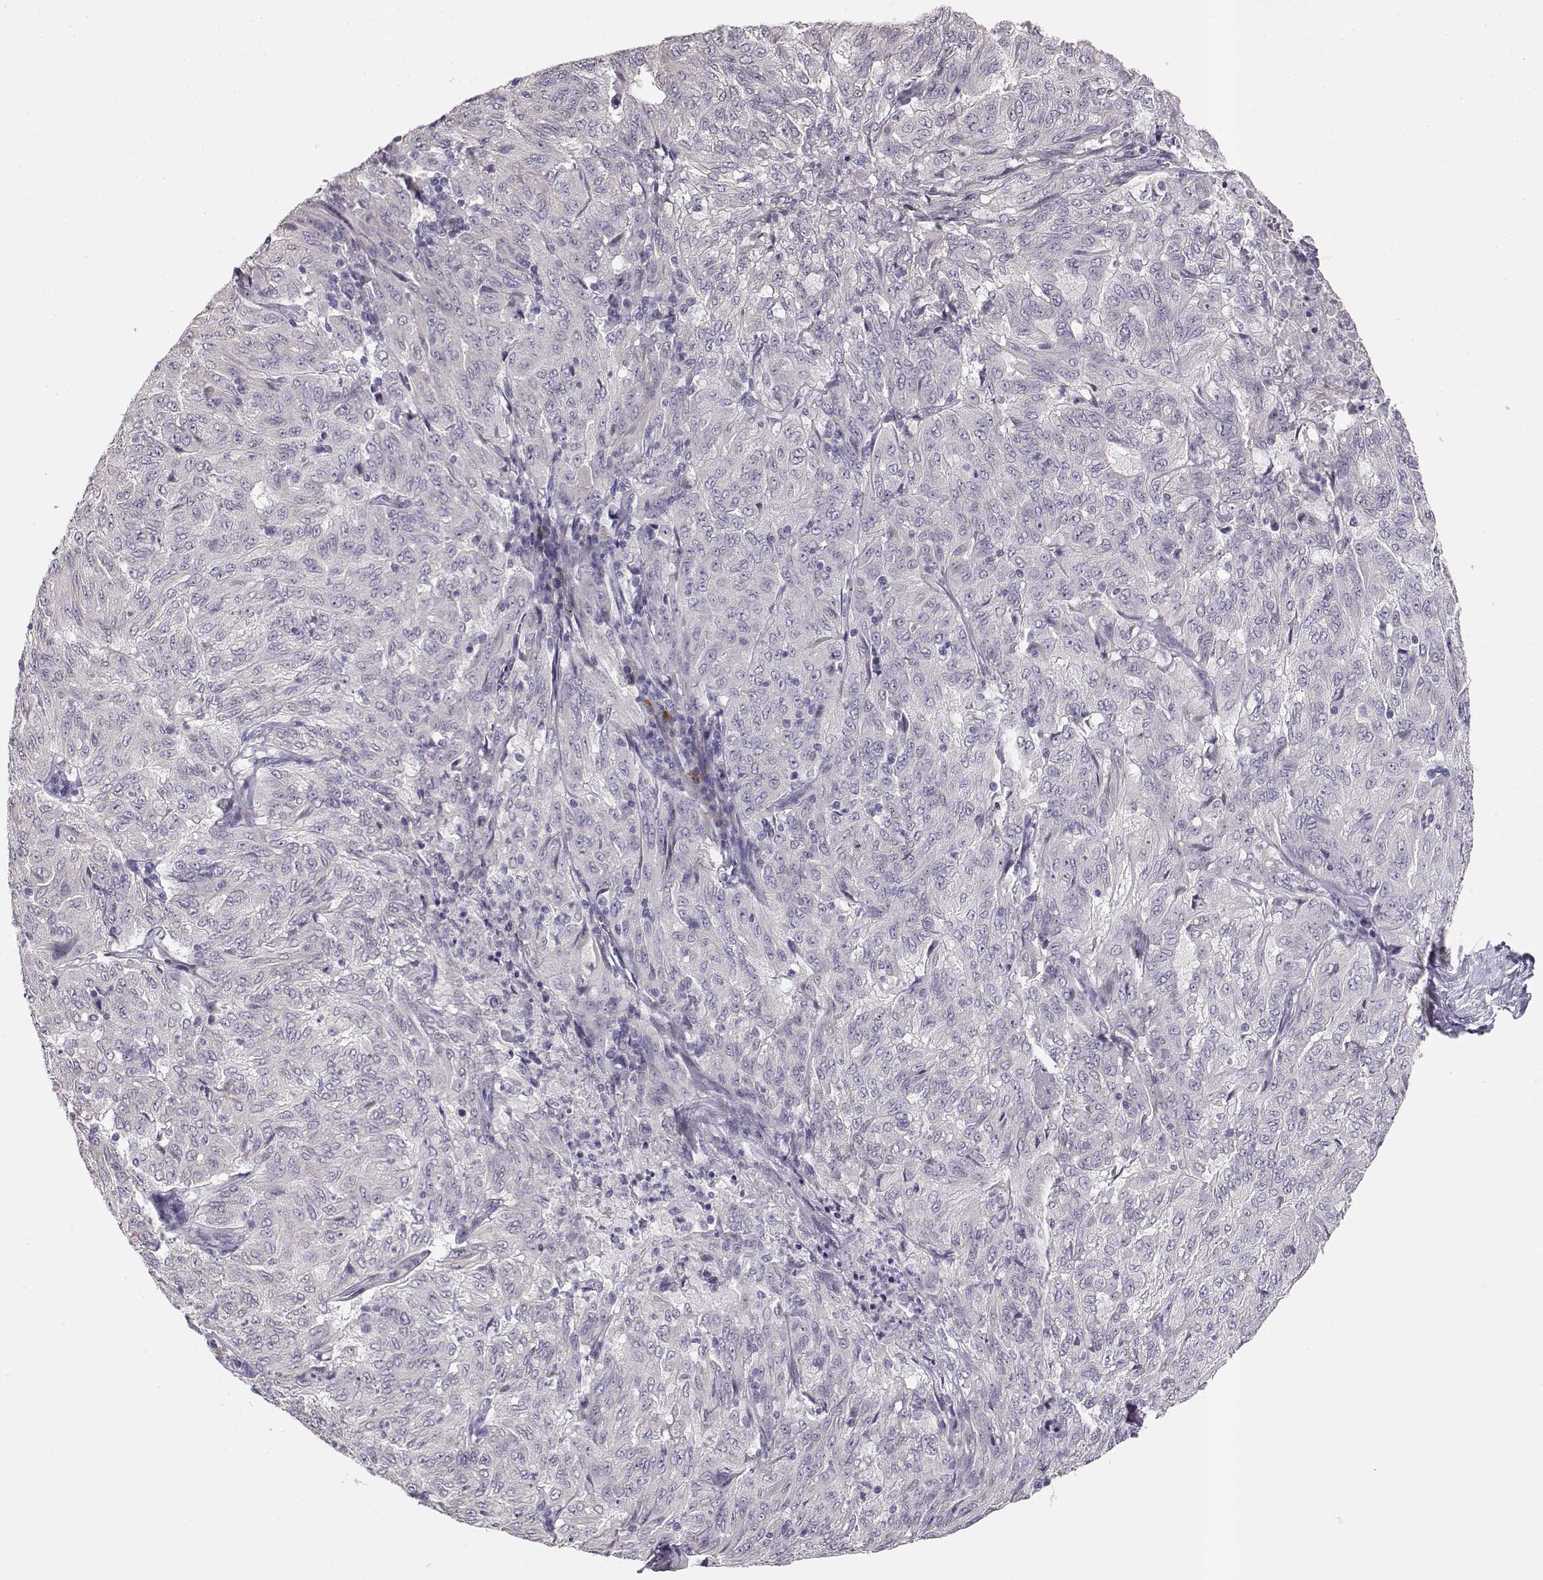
{"staining": {"intensity": "negative", "quantity": "none", "location": "none"}, "tissue": "pancreatic cancer", "cell_type": "Tumor cells", "image_type": "cancer", "snomed": [{"axis": "morphology", "description": "Adenocarcinoma, NOS"}, {"axis": "topography", "description": "Pancreas"}], "caption": "This is an immunohistochemistry image of adenocarcinoma (pancreatic). There is no expression in tumor cells.", "gene": "GLIPR1L2", "patient": {"sex": "male", "age": 63}}